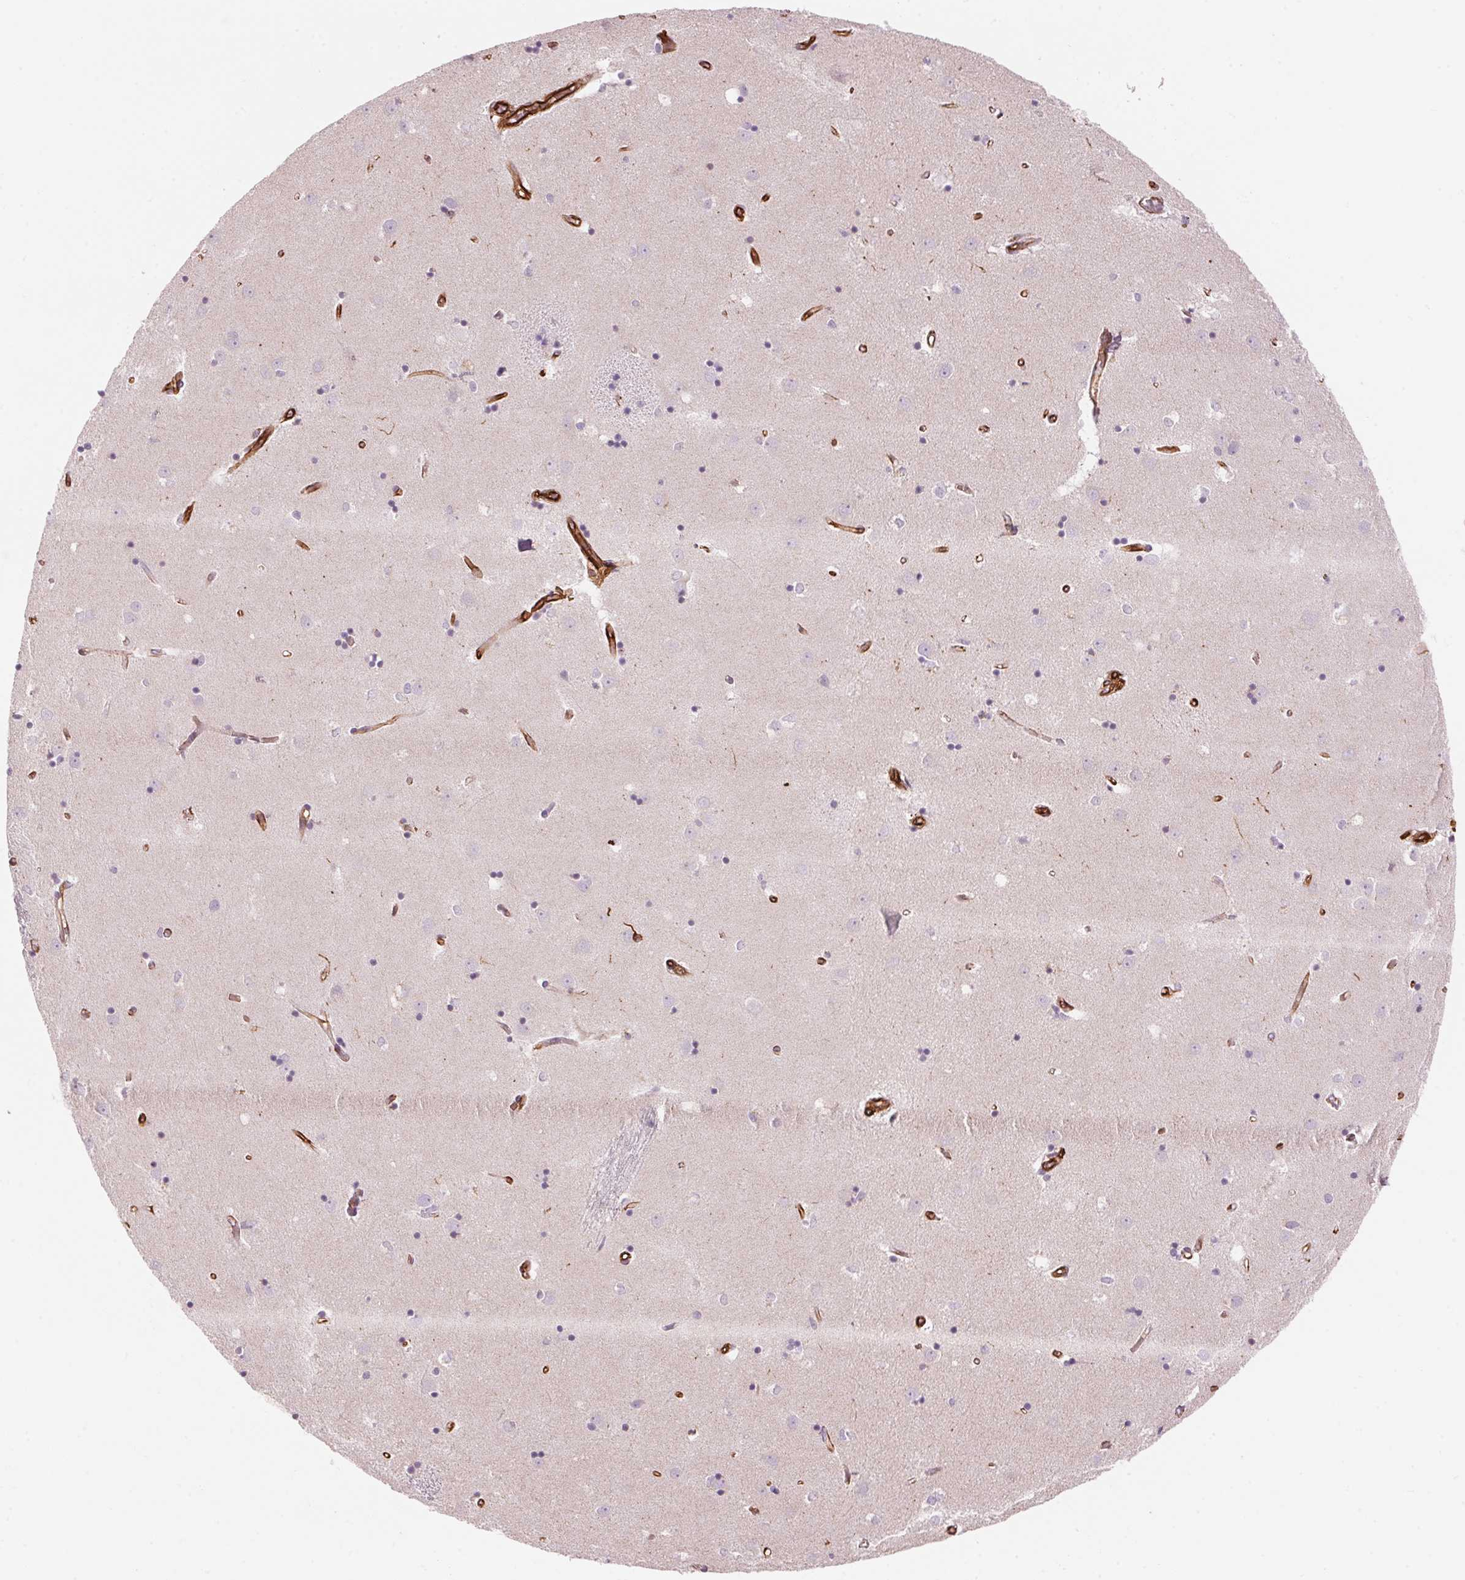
{"staining": {"intensity": "negative", "quantity": "none", "location": "none"}, "tissue": "caudate", "cell_type": "Glial cells", "image_type": "normal", "snomed": [{"axis": "morphology", "description": "Normal tissue, NOS"}, {"axis": "topography", "description": "Lateral ventricle wall"}], "caption": "IHC micrograph of benign caudate: caudate stained with DAB (3,3'-diaminobenzidine) reveals no significant protein staining in glial cells. (Brightfield microscopy of DAB immunohistochemistry (IHC) at high magnification).", "gene": "CLPS", "patient": {"sex": "male", "age": 54}}